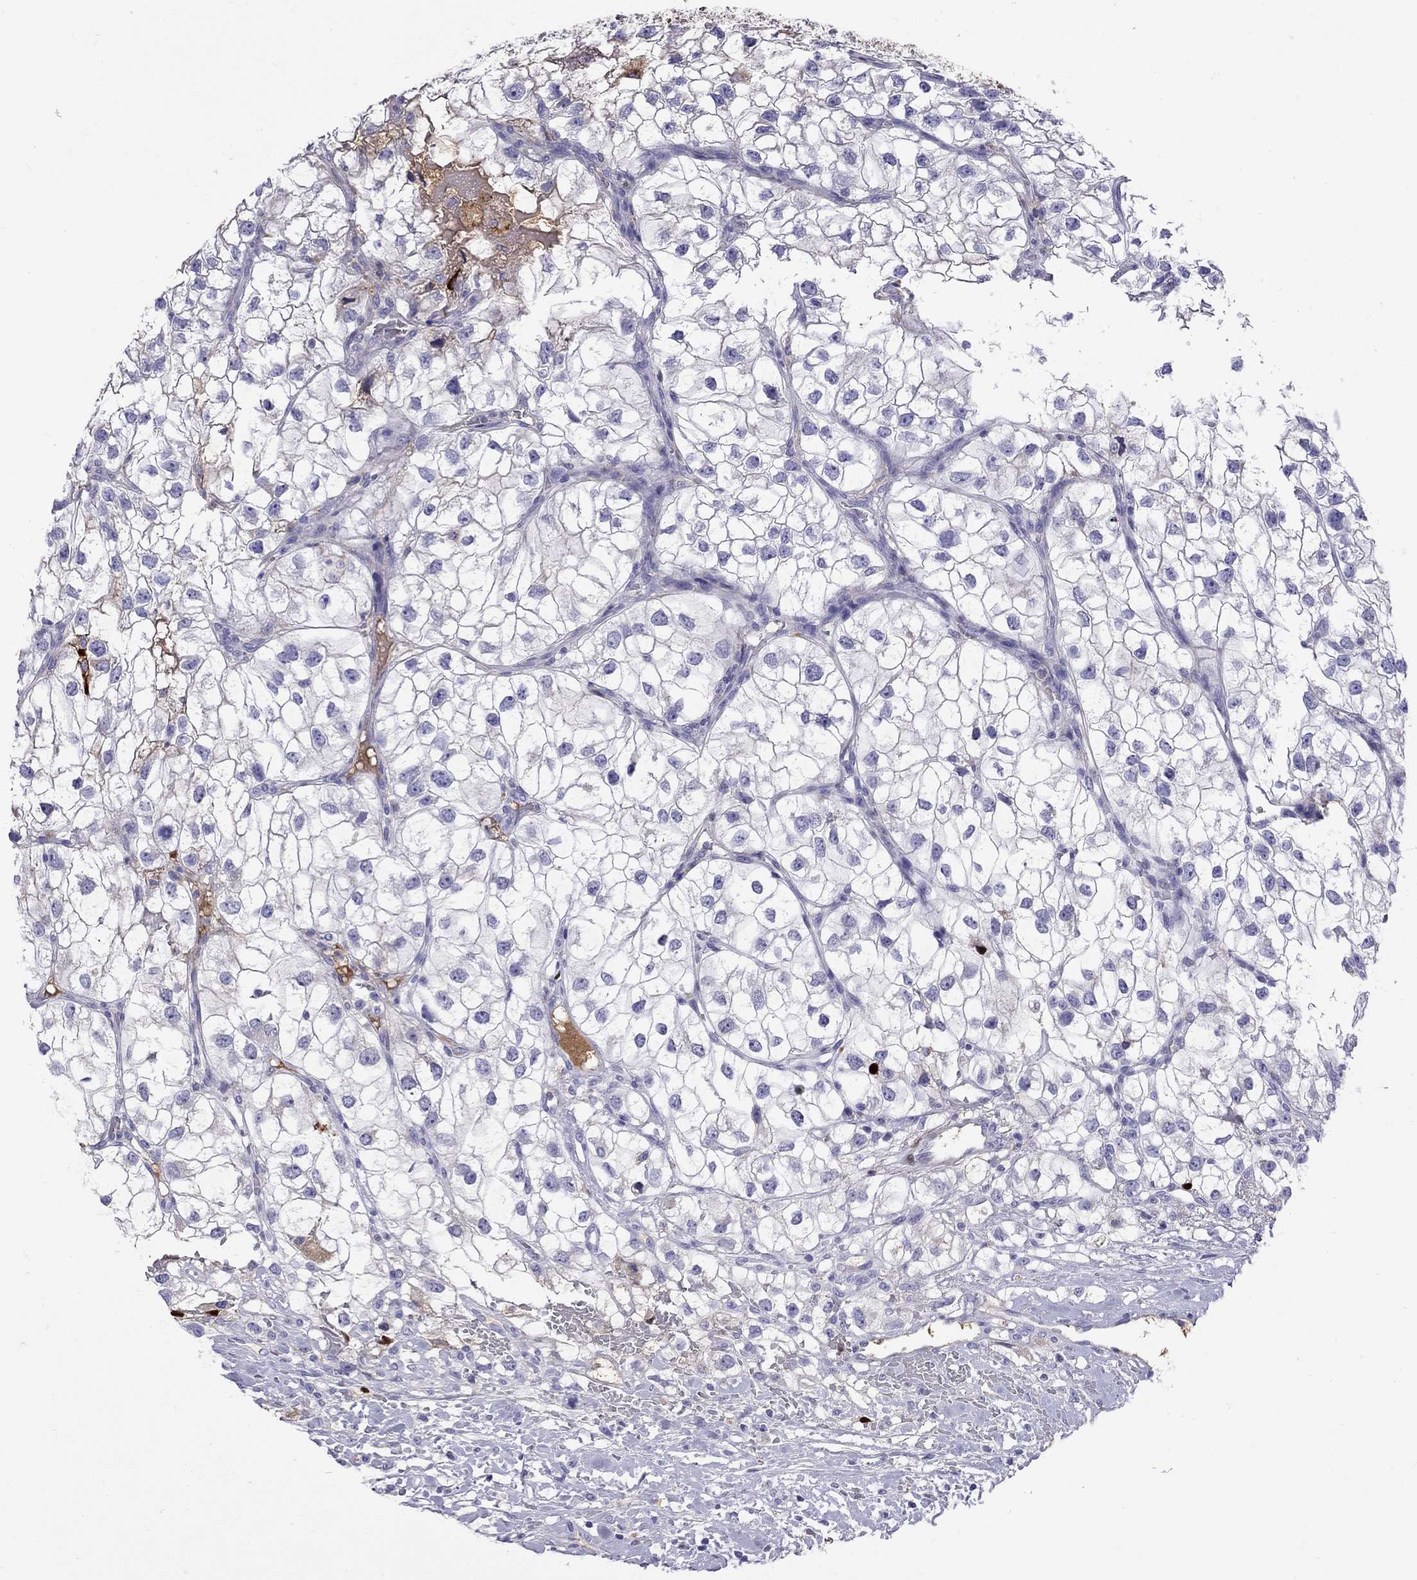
{"staining": {"intensity": "moderate", "quantity": "<25%", "location": "cytoplasmic/membranous"}, "tissue": "renal cancer", "cell_type": "Tumor cells", "image_type": "cancer", "snomed": [{"axis": "morphology", "description": "Adenocarcinoma, NOS"}, {"axis": "topography", "description": "Kidney"}], "caption": "Immunohistochemical staining of renal cancer (adenocarcinoma) demonstrates moderate cytoplasmic/membranous protein expression in approximately <25% of tumor cells.", "gene": "SERPINA3", "patient": {"sex": "male", "age": 59}}